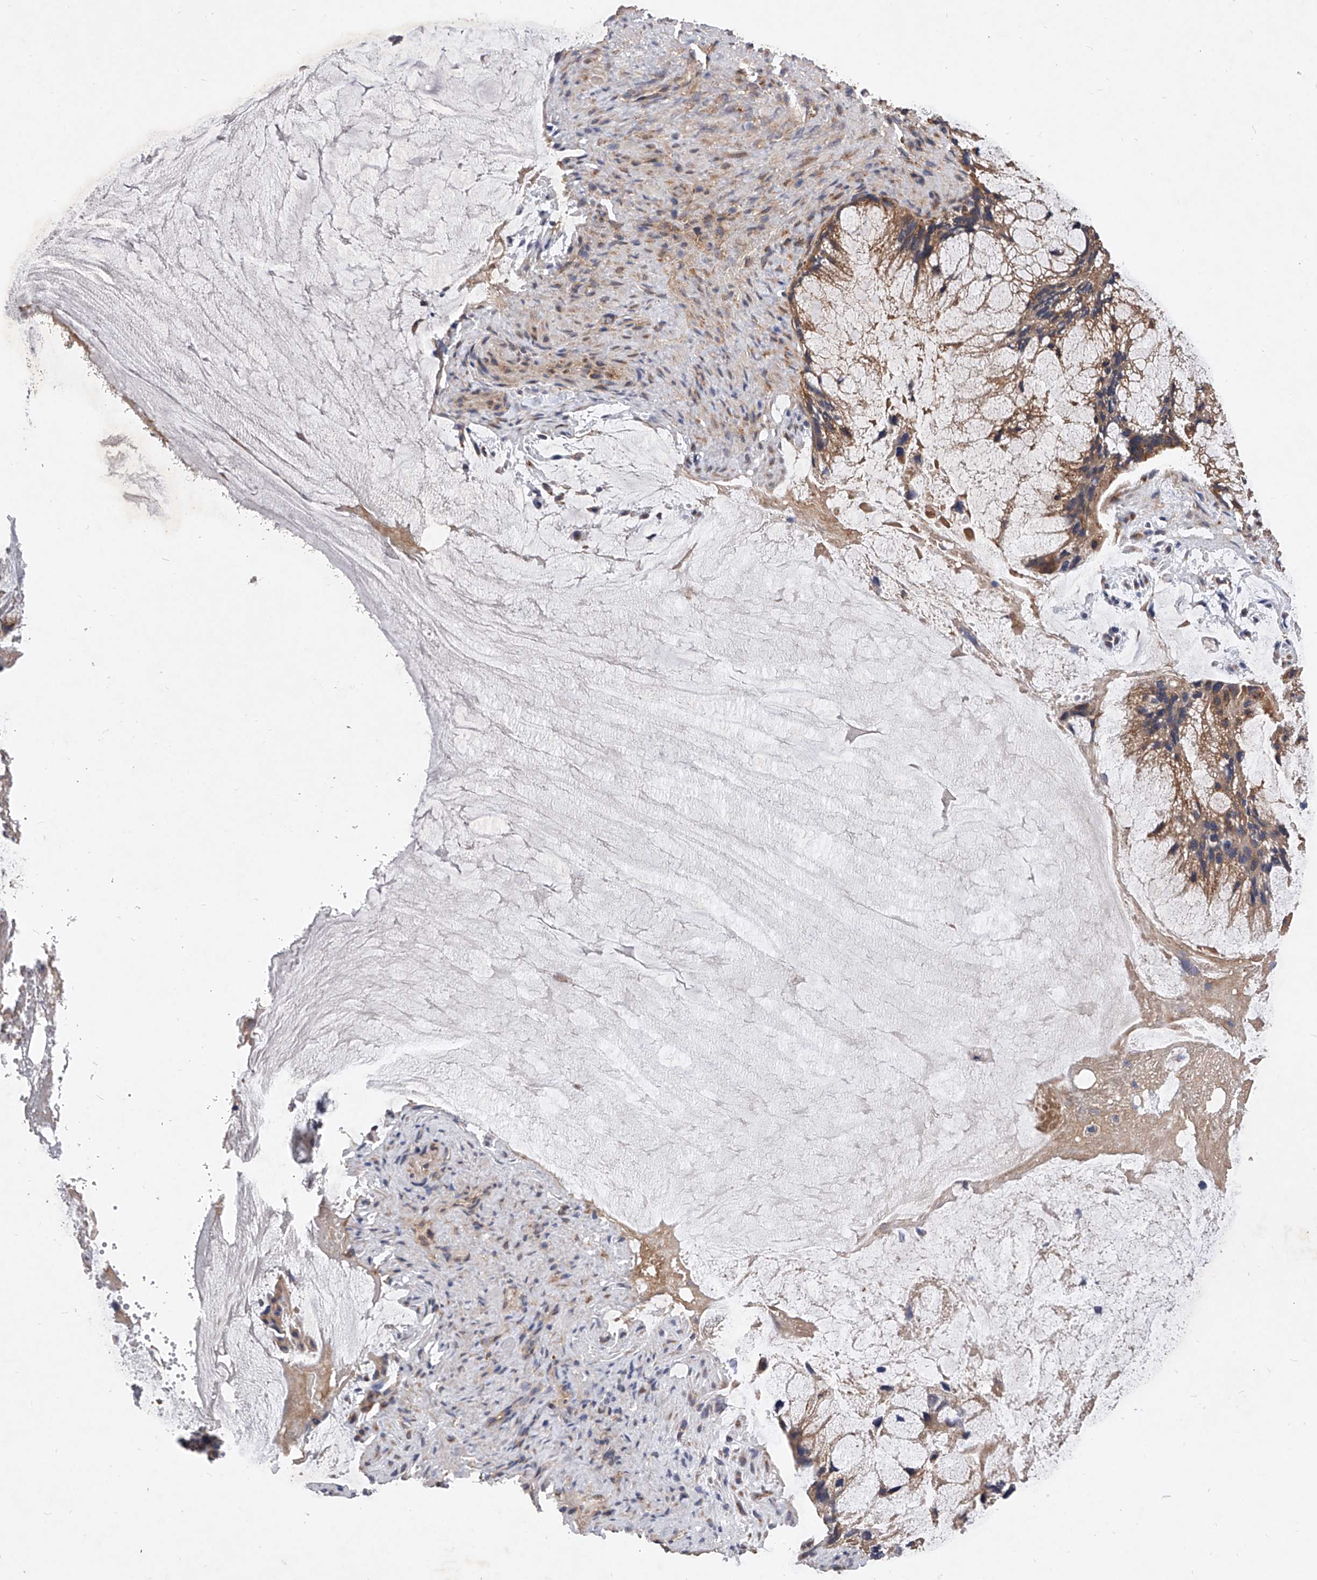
{"staining": {"intensity": "moderate", "quantity": ">75%", "location": "cytoplasmic/membranous"}, "tissue": "ovarian cancer", "cell_type": "Tumor cells", "image_type": "cancer", "snomed": [{"axis": "morphology", "description": "Cystadenocarcinoma, mucinous, NOS"}, {"axis": "topography", "description": "Ovary"}], "caption": "Tumor cells demonstrate moderate cytoplasmic/membranous staining in about >75% of cells in mucinous cystadenocarcinoma (ovarian).", "gene": "CFAP410", "patient": {"sex": "female", "age": 37}}